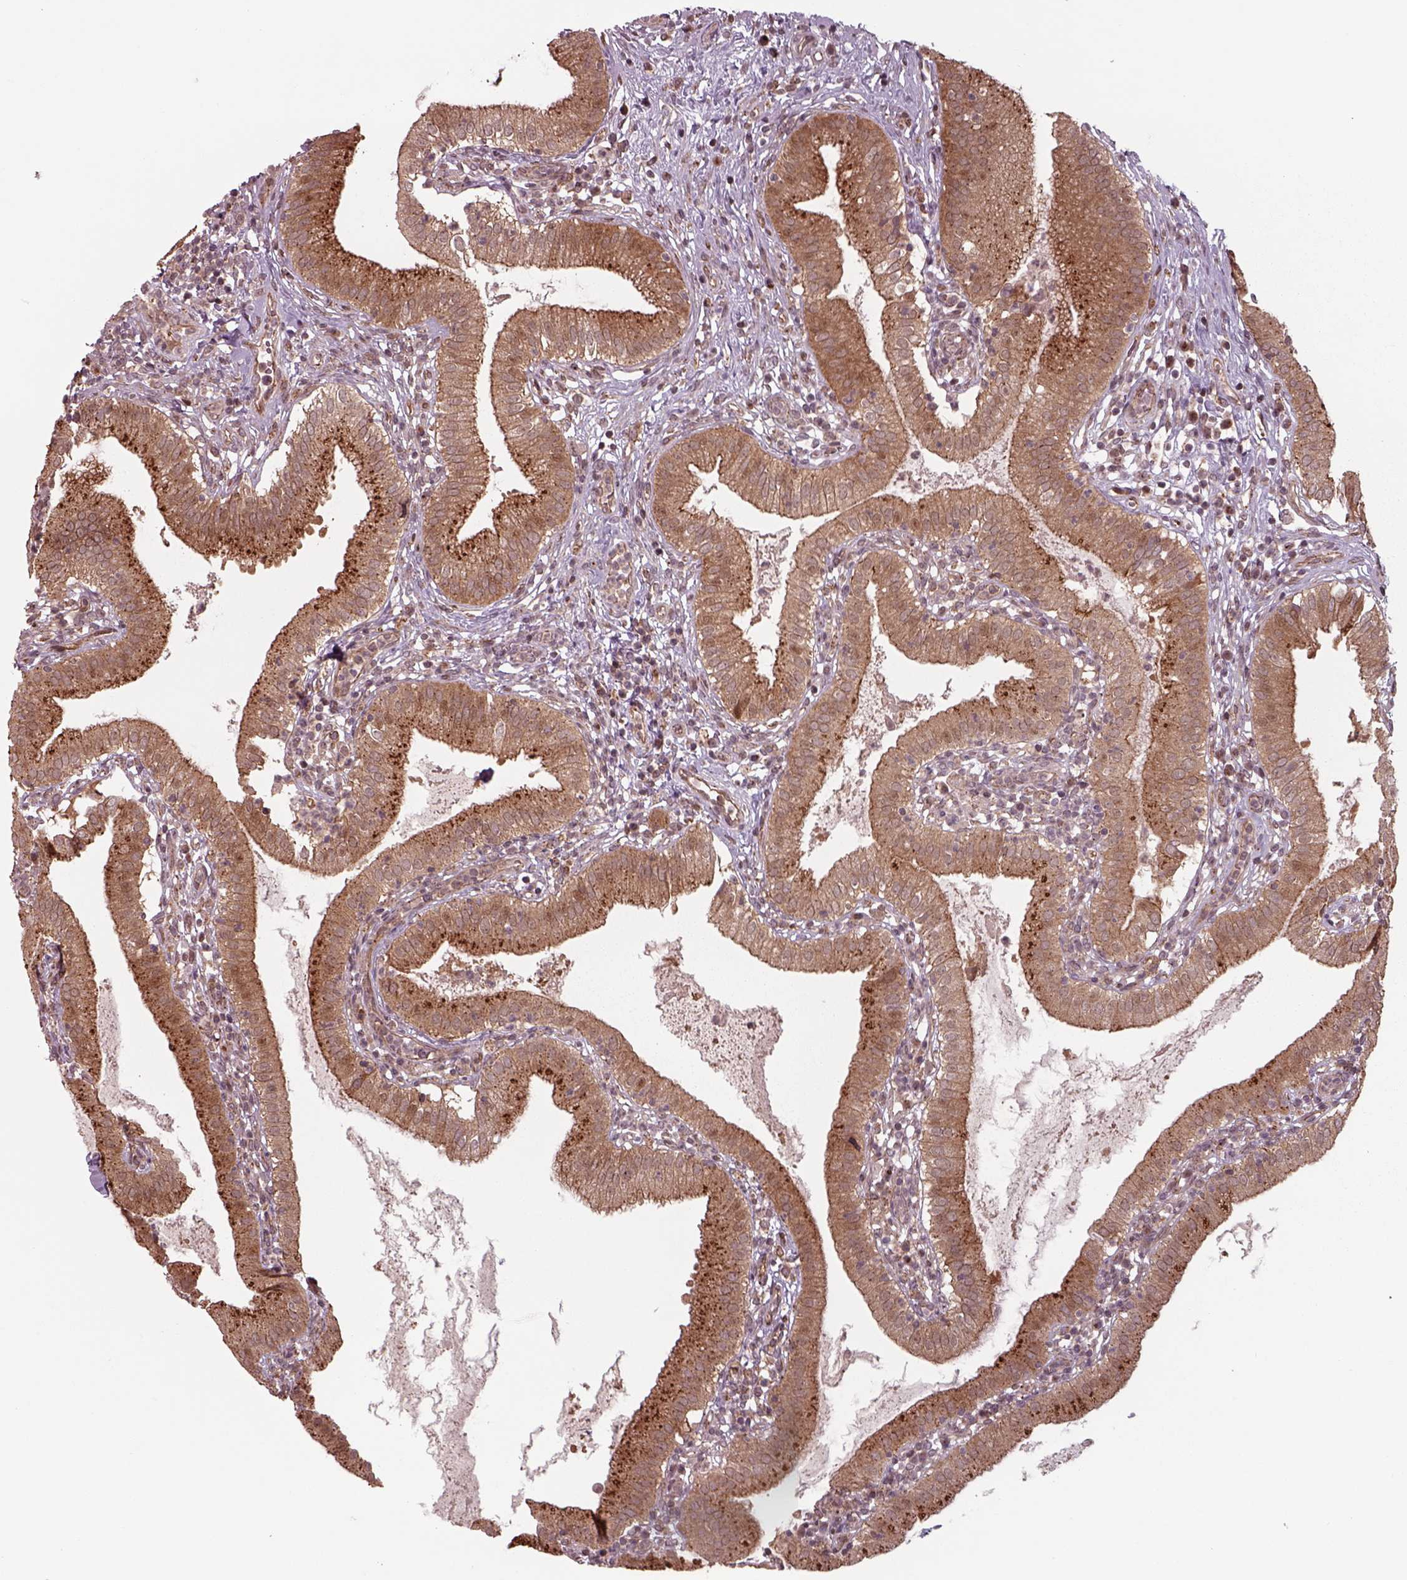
{"staining": {"intensity": "moderate", "quantity": ">75%", "location": "cytoplasmic/membranous"}, "tissue": "gallbladder", "cell_type": "Glandular cells", "image_type": "normal", "snomed": [{"axis": "morphology", "description": "Normal tissue, NOS"}, {"axis": "topography", "description": "Gallbladder"}], "caption": "Gallbladder stained for a protein demonstrates moderate cytoplasmic/membranous positivity in glandular cells. The staining was performed using DAB (3,3'-diaminobenzidine), with brown indicating positive protein expression. Nuclei are stained blue with hematoxylin.", "gene": "CHMP3", "patient": {"sex": "female", "age": 65}}